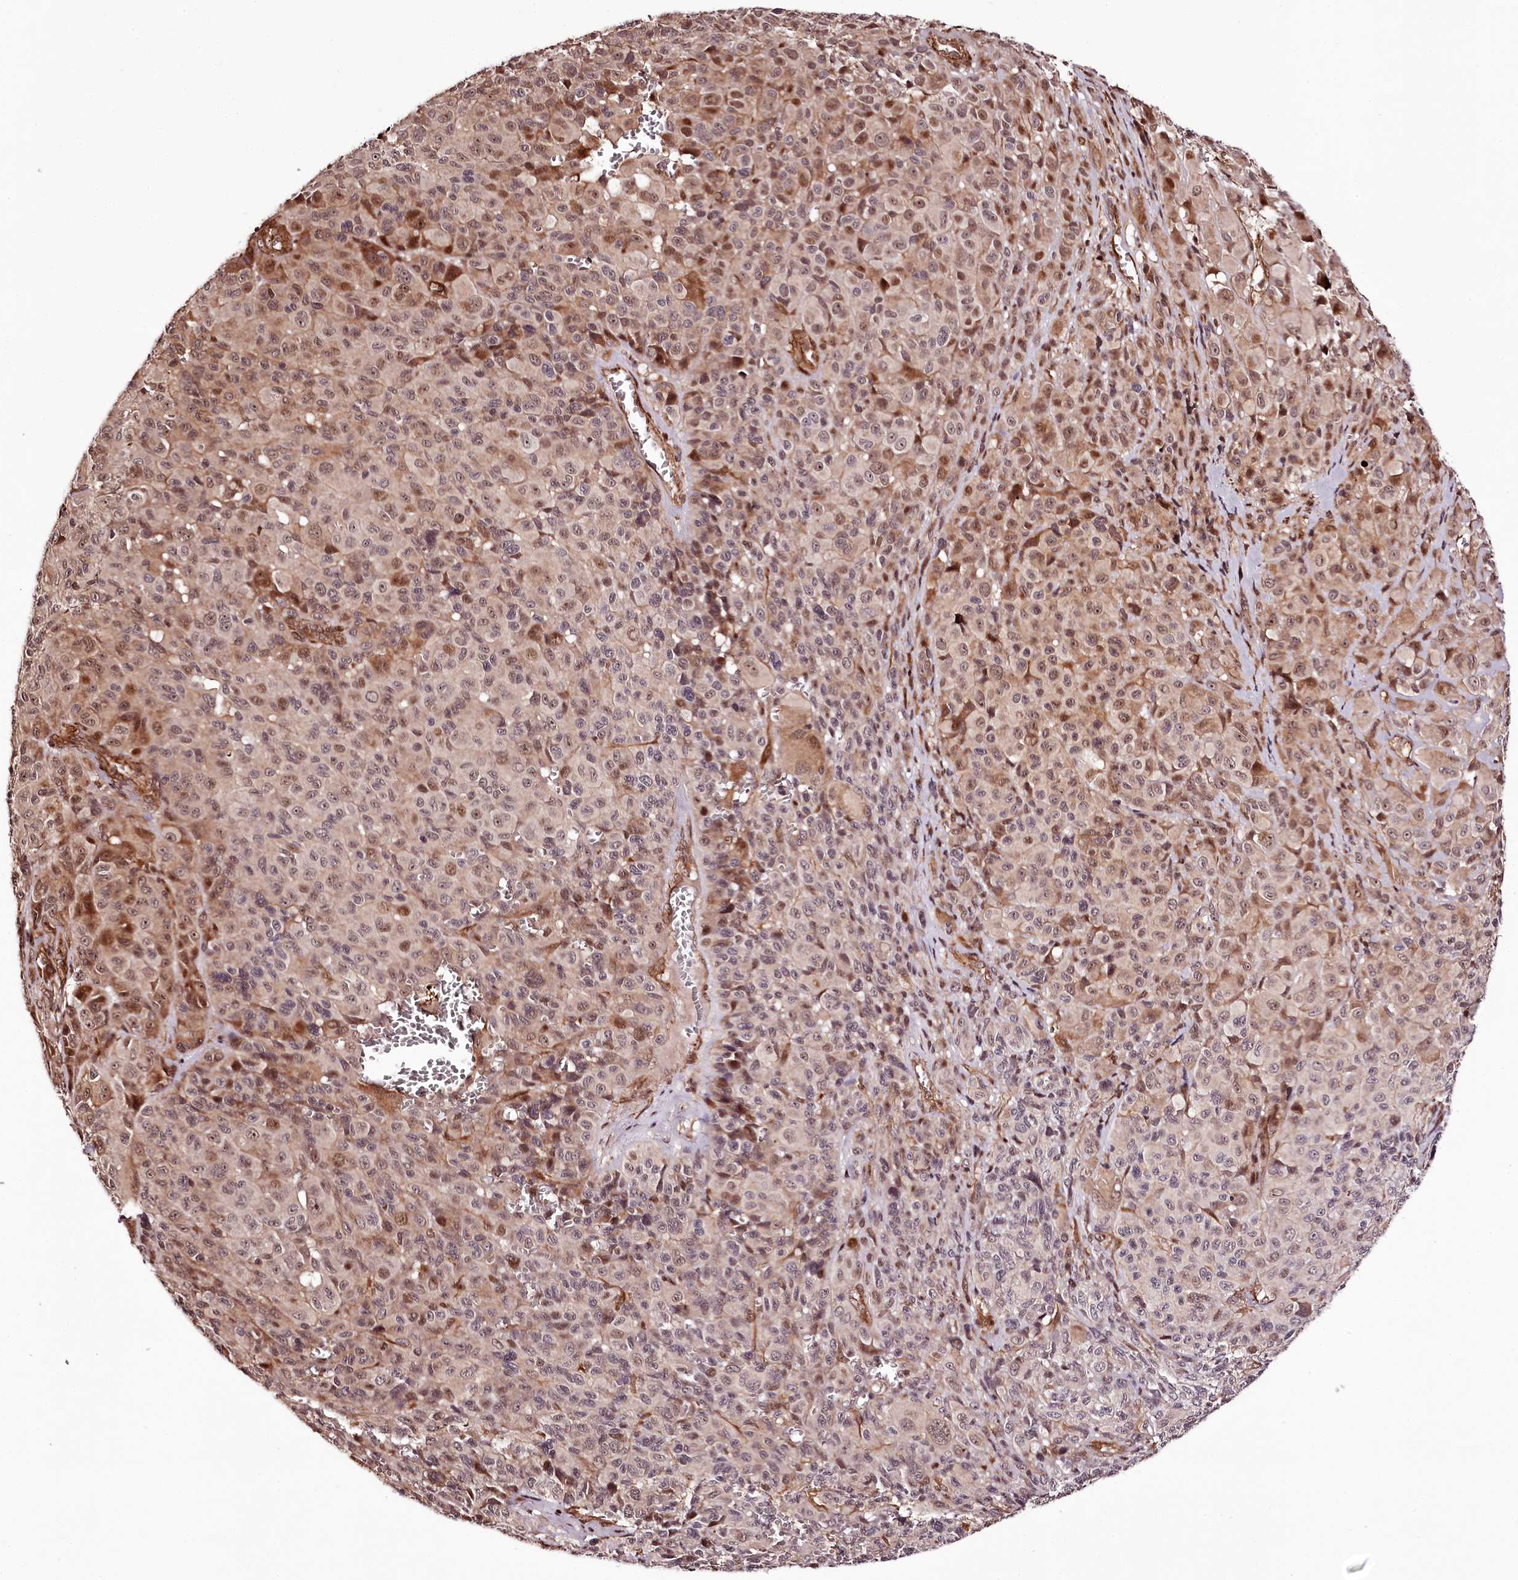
{"staining": {"intensity": "moderate", "quantity": ">75%", "location": "cytoplasmic/membranous,nuclear"}, "tissue": "melanoma", "cell_type": "Tumor cells", "image_type": "cancer", "snomed": [{"axis": "morphology", "description": "Malignant melanoma, NOS"}, {"axis": "topography", "description": "Skin of trunk"}], "caption": "A medium amount of moderate cytoplasmic/membranous and nuclear staining is appreciated in approximately >75% of tumor cells in melanoma tissue. (DAB (3,3'-diaminobenzidine) IHC, brown staining for protein, blue staining for nuclei).", "gene": "TTC33", "patient": {"sex": "male", "age": 71}}